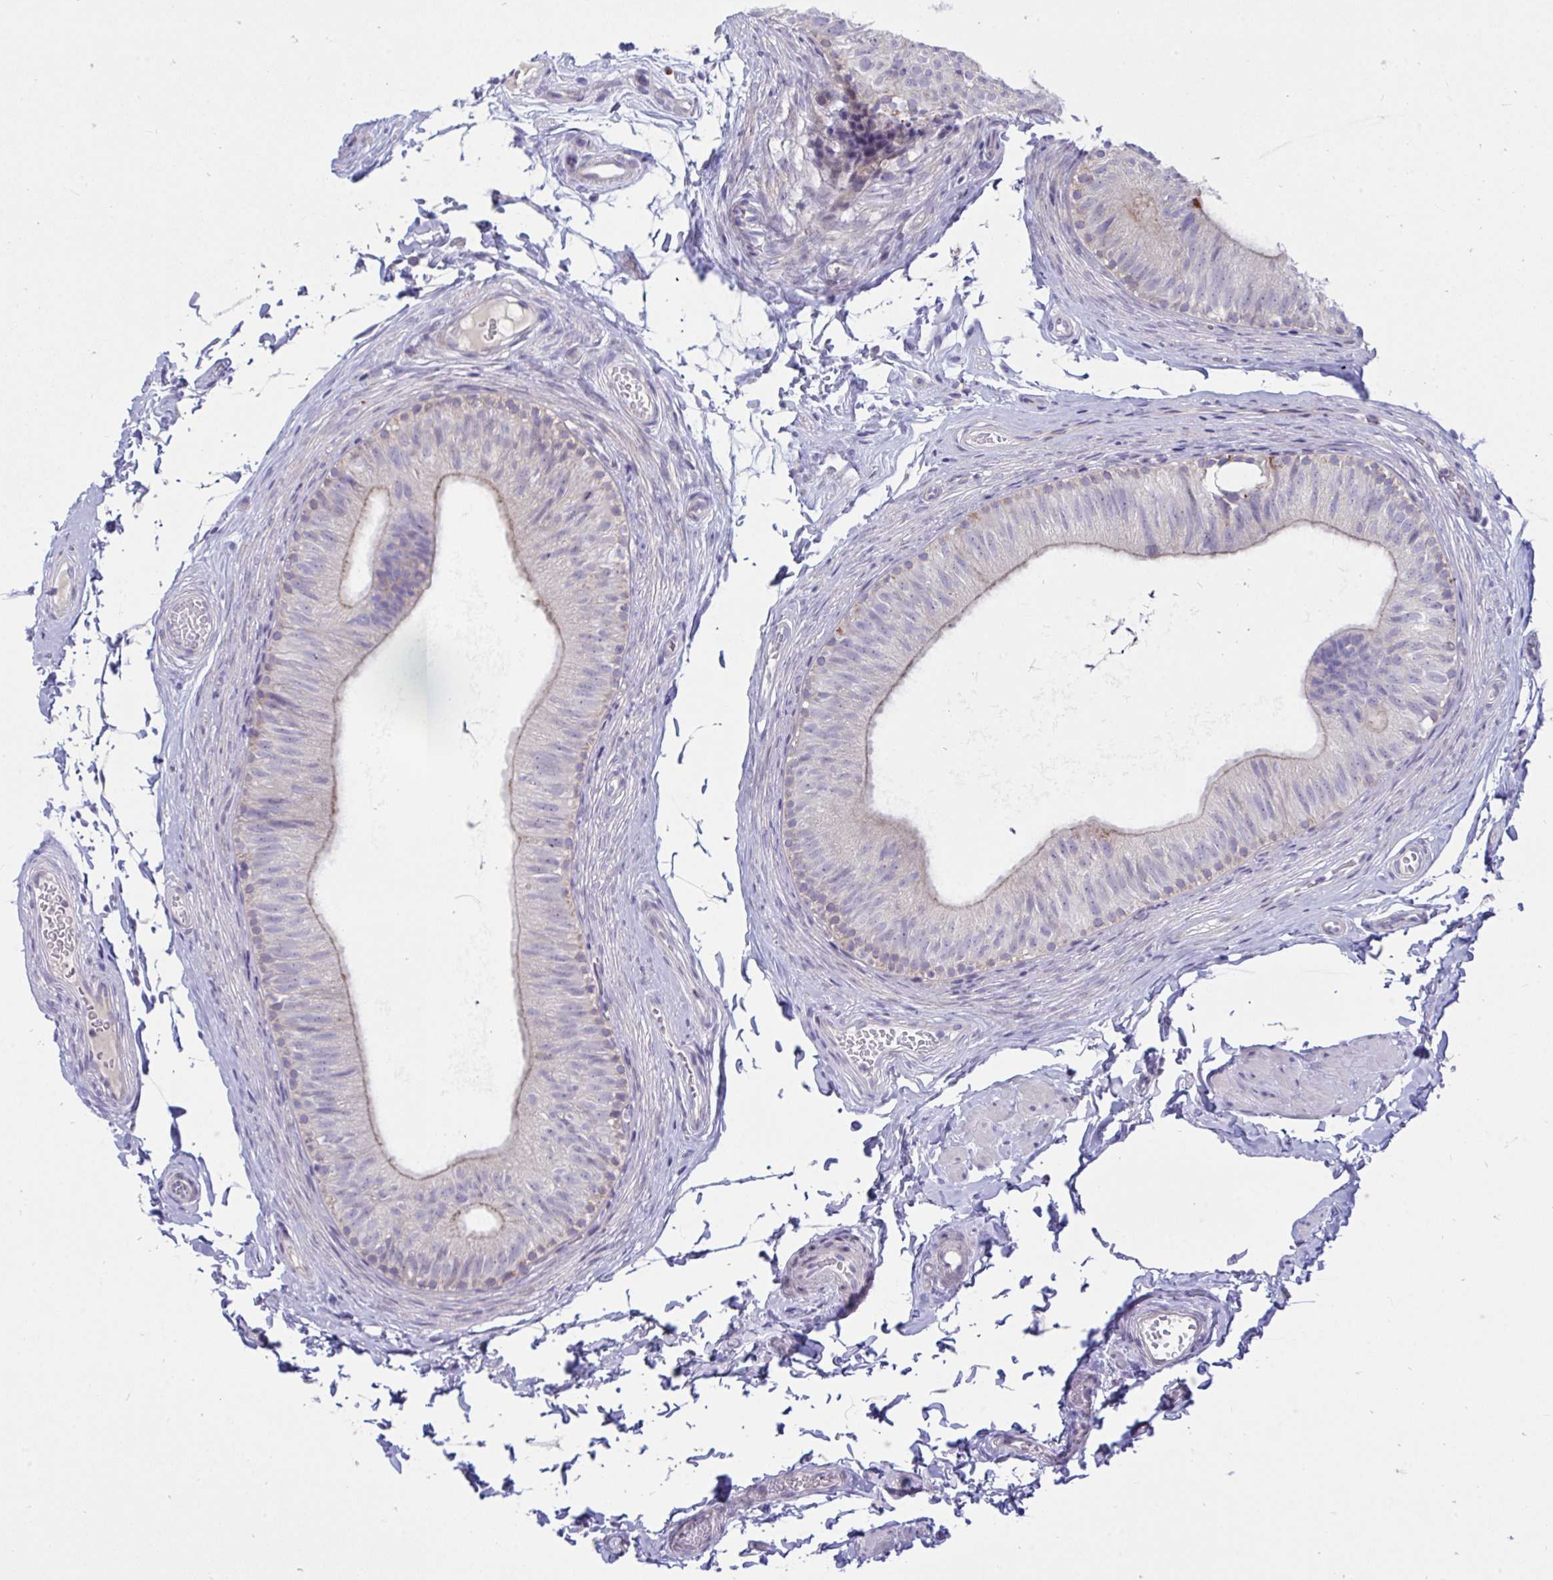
{"staining": {"intensity": "weak", "quantity": "<25%", "location": "cytoplasmic/membranous"}, "tissue": "epididymis", "cell_type": "Glandular cells", "image_type": "normal", "snomed": [{"axis": "morphology", "description": "Normal tissue, NOS"}, {"axis": "topography", "description": "Epididymis, spermatic cord, NOS"}, {"axis": "topography", "description": "Epididymis"}, {"axis": "topography", "description": "Peripheral nerve tissue"}], "caption": "The micrograph displays no significant staining in glandular cells of epididymis.", "gene": "DTX3", "patient": {"sex": "male", "age": 29}}